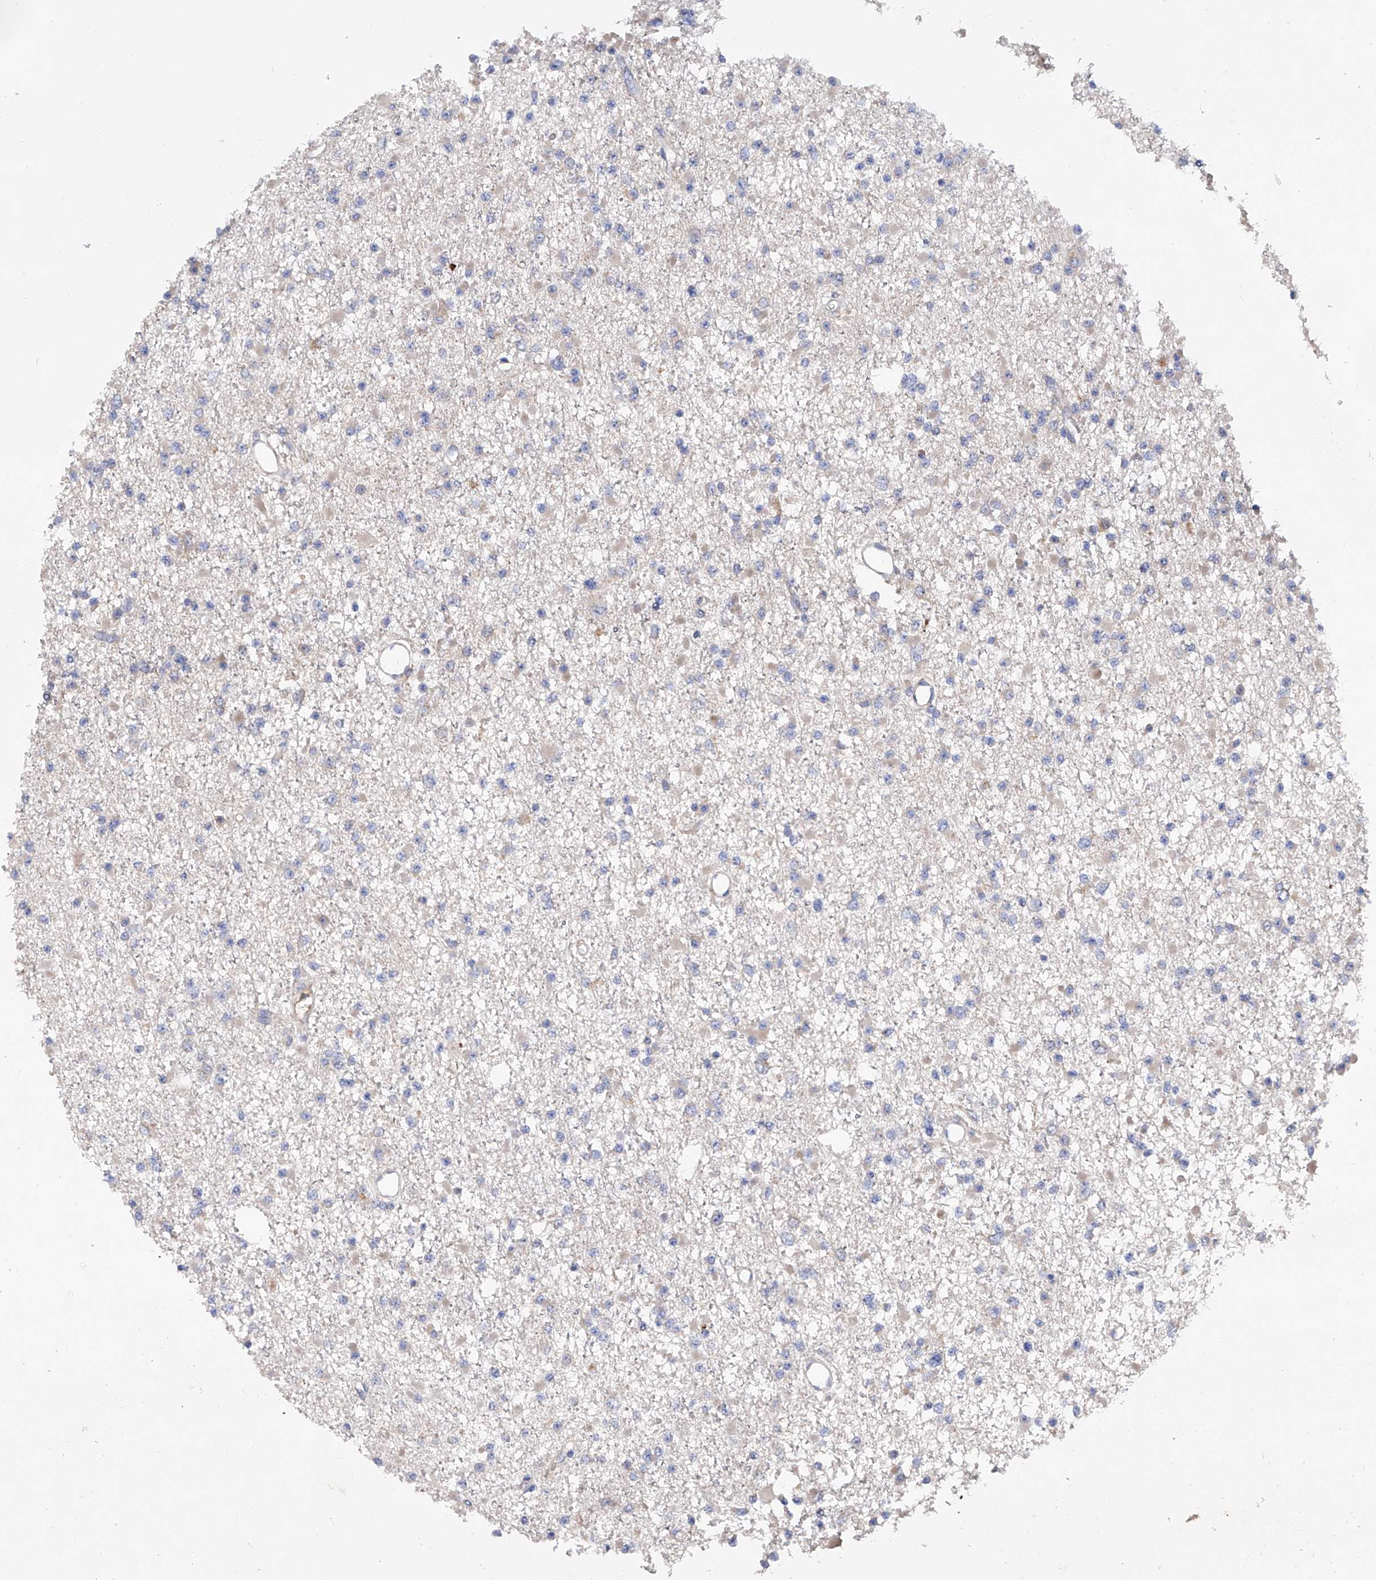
{"staining": {"intensity": "weak", "quantity": "<25%", "location": "cytoplasmic/membranous"}, "tissue": "glioma", "cell_type": "Tumor cells", "image_type": "cancer", "snomed": [{"axis": "morphology", "description": "Glioma, malignant, Low grade"}, {"axis": "topography", "description": "Brain"}], "caption": "Immunohistochemical staining of human malignant low-grade glioma demonstrates no significant staining in tumor cells.", "gene": "INPP5B", "patient": {"sex": "female", "age": 22}}